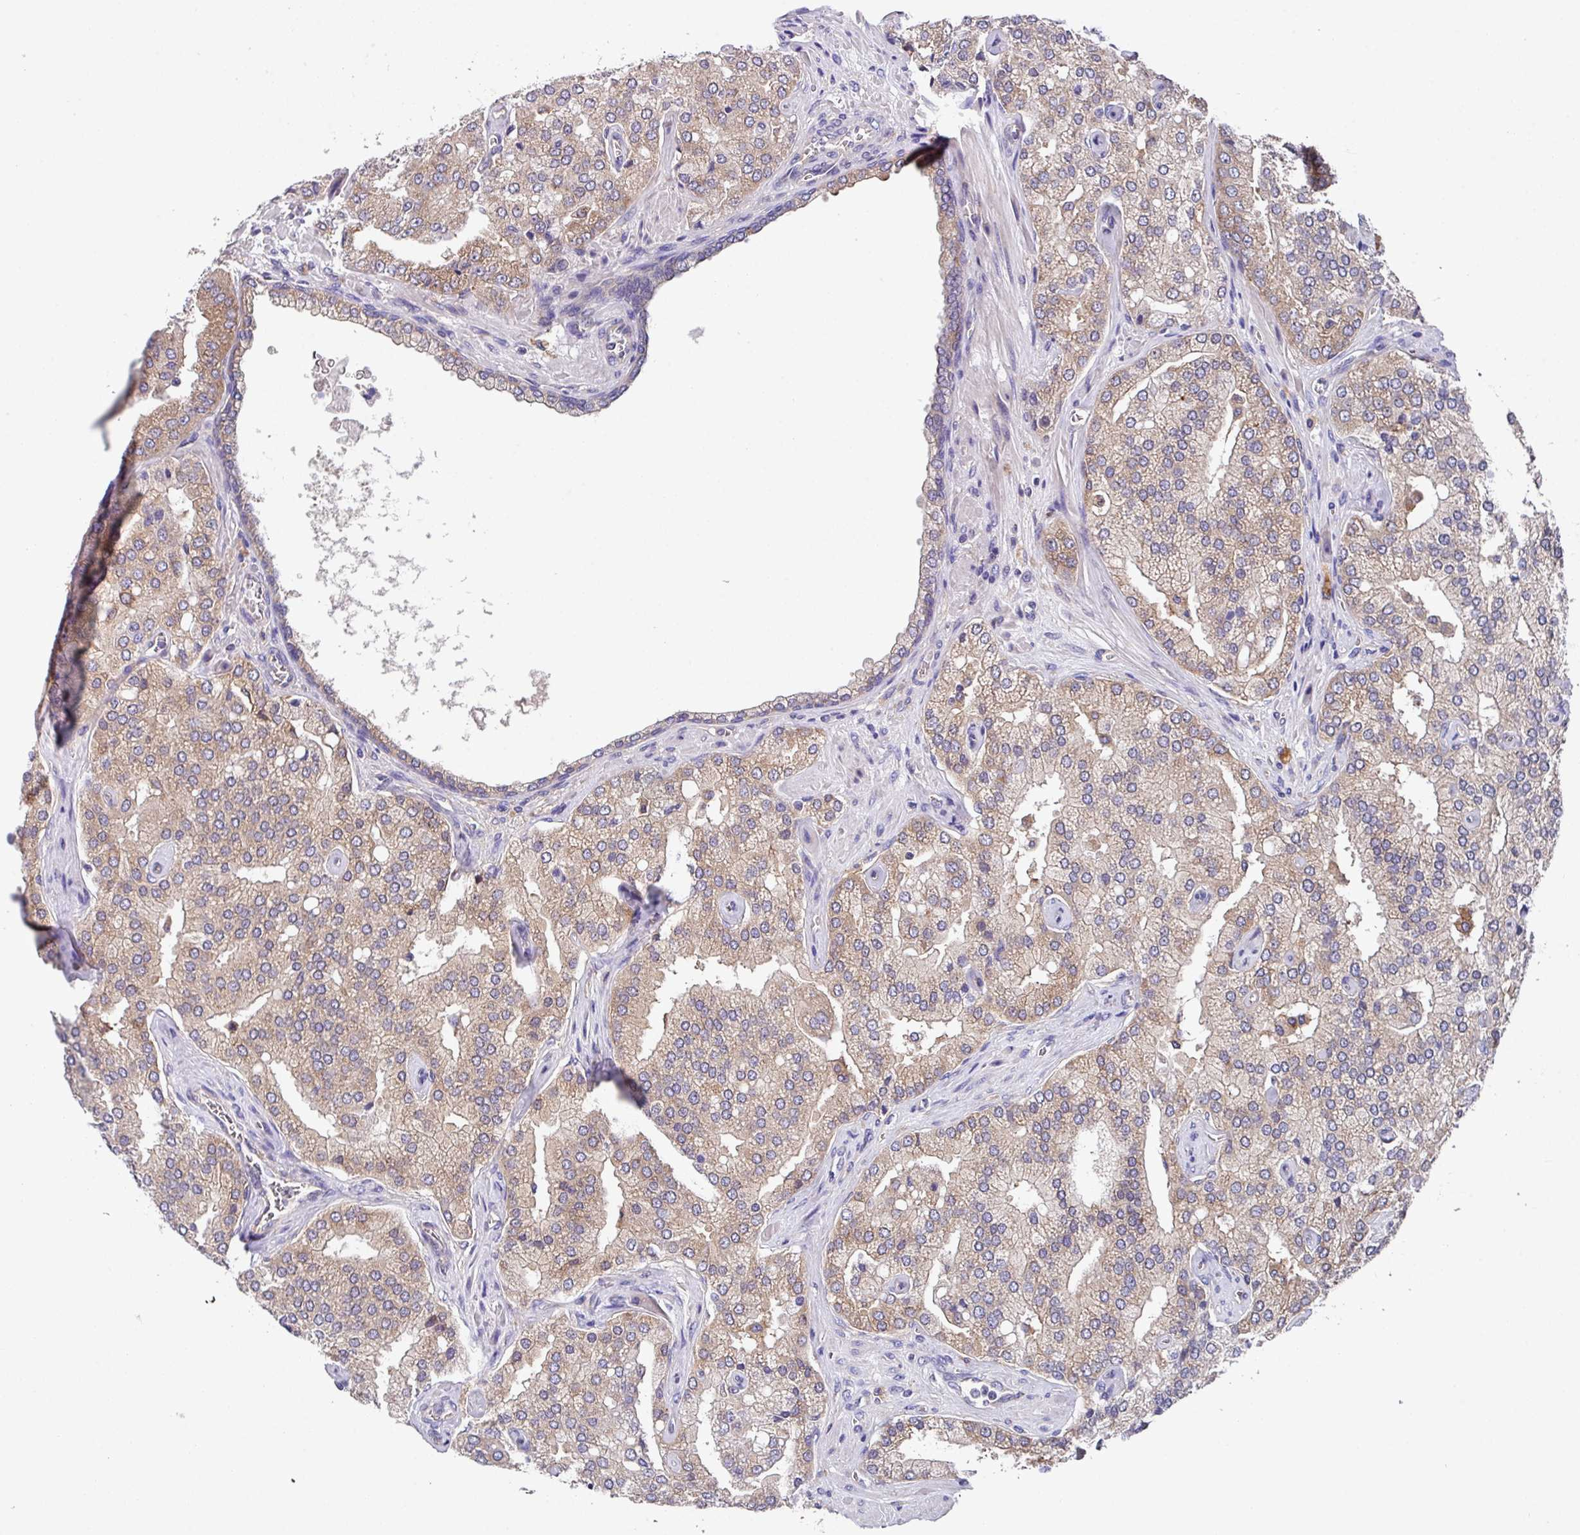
{"staining": {"intensity": "moderate", "quantity": "<25%", "location": "cytoplasmic/membranous"}, "tissue": "prostate cancer", "cell_type": "Tumor cells", "image_type": "cancer", "snomed": [{"axis": "morphology", "description": "Adenocarcinoma, High grade"}, {"axis": "topography", "description": "Prostate"}], "caption": "The image reveals immunohistochemical staining of high-grade adenocarcinoma (prostate). There is moderate cytoplasmic/membranous expression is seen in about <25% of tumor cells.", "gene": "EIF4B", "patient": {"sex": "male", "age": 68}}